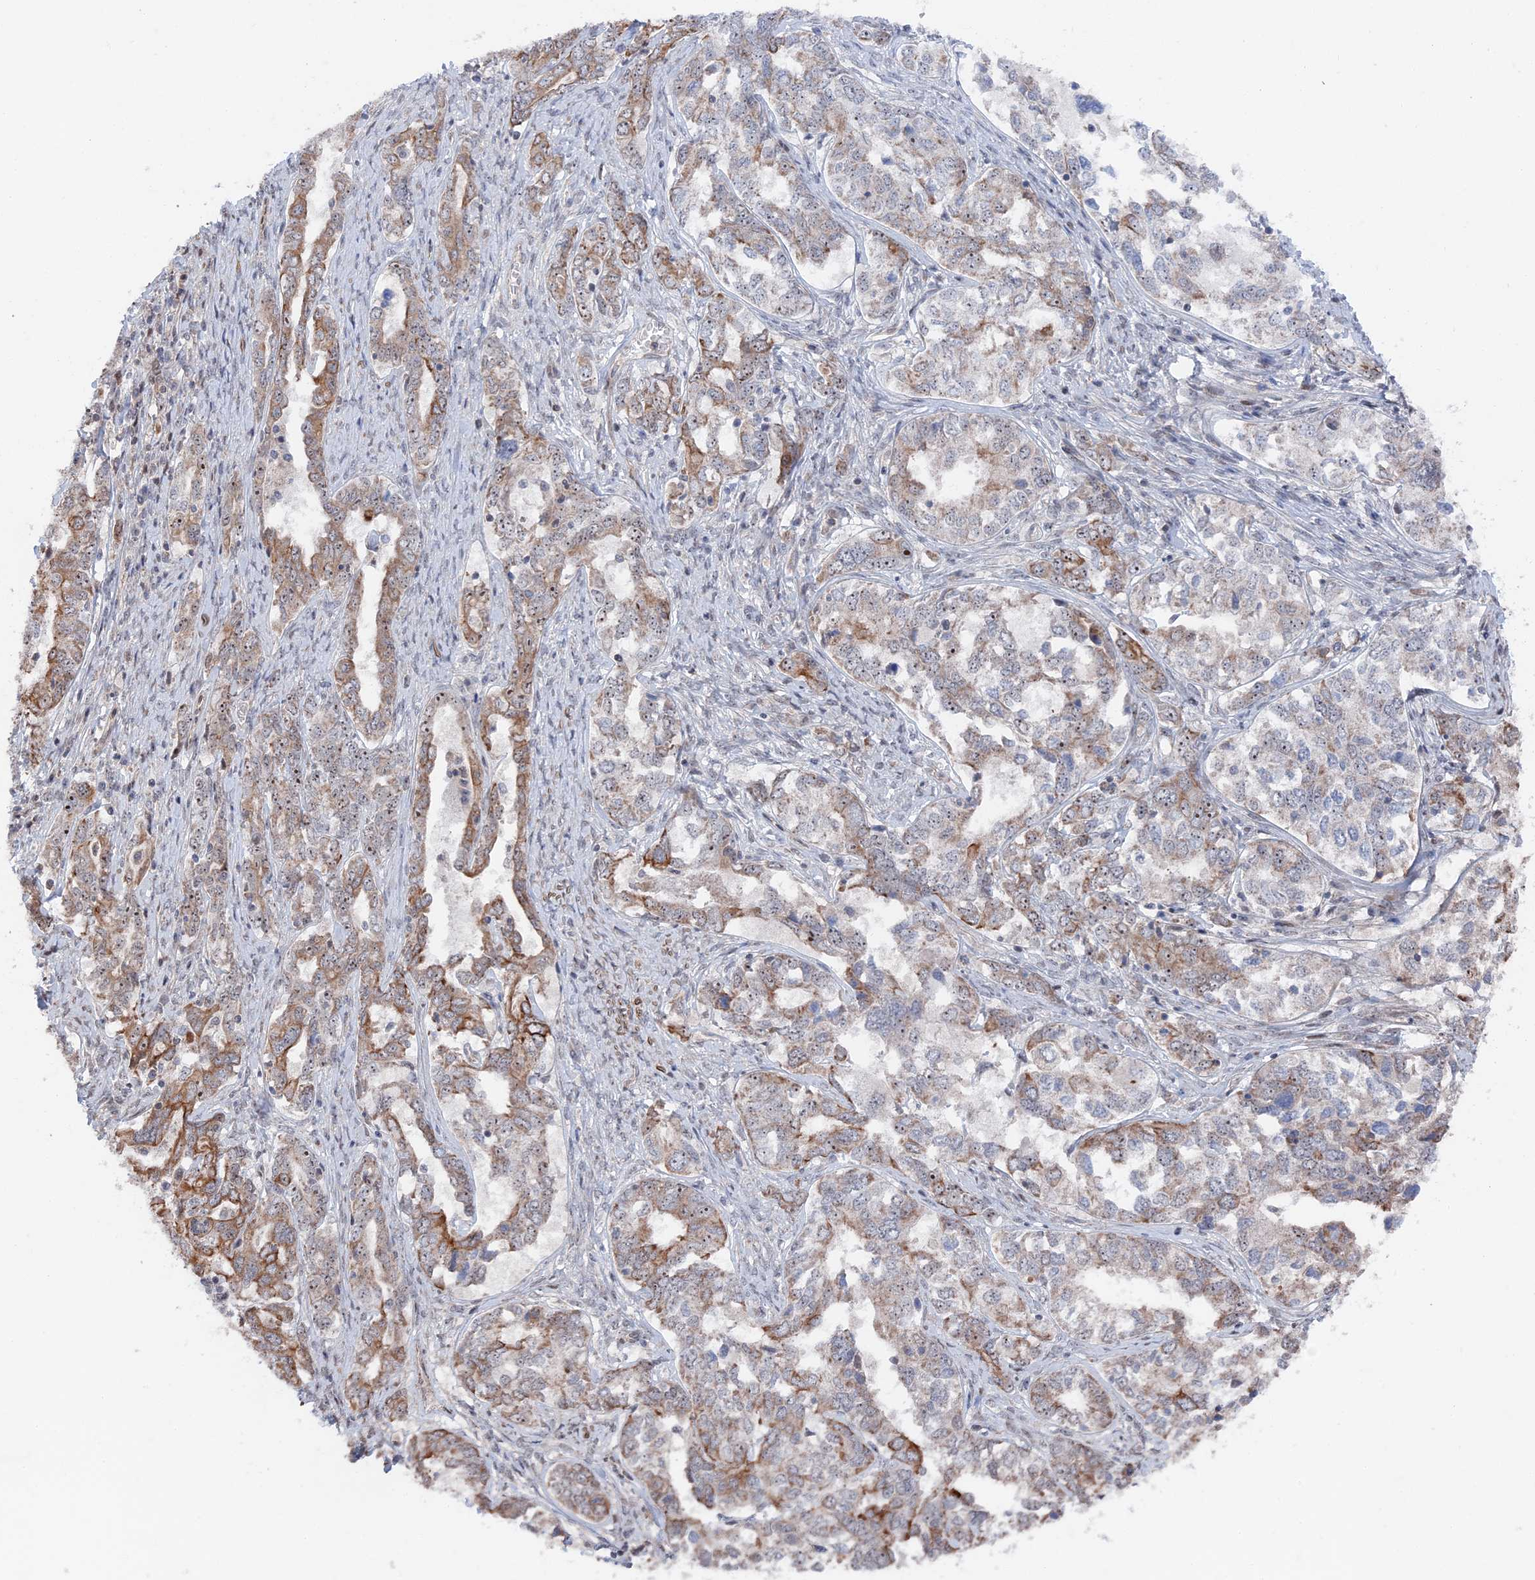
{"staining": {"intensity": "moderate", "quantity": "25%-75%", "location": "cytoplasmic/membranous,nuclear"}, "tissue": "ovarian cancer", "cell_type": "Tumor cells", "image_type": "cancer", "snomed": [{"axis": "morphology", "description": "Carcinoma, endometroid"}, {"axis": "topography", "description": "Ovary"}], "caption": "Ovarian endometroid carcinoma was stained to show a protein in brown. There is medium levels of moderate cytoplasmic/membranous and nuclear staining in approximately 25%-75% of tumor cells. (Stains: DAB in brown, nuclei in blue, Microscopy: brightfield microscopy at high magnification).", "gene": "IL7", "patient": {"sex": "female", "age": 62}}